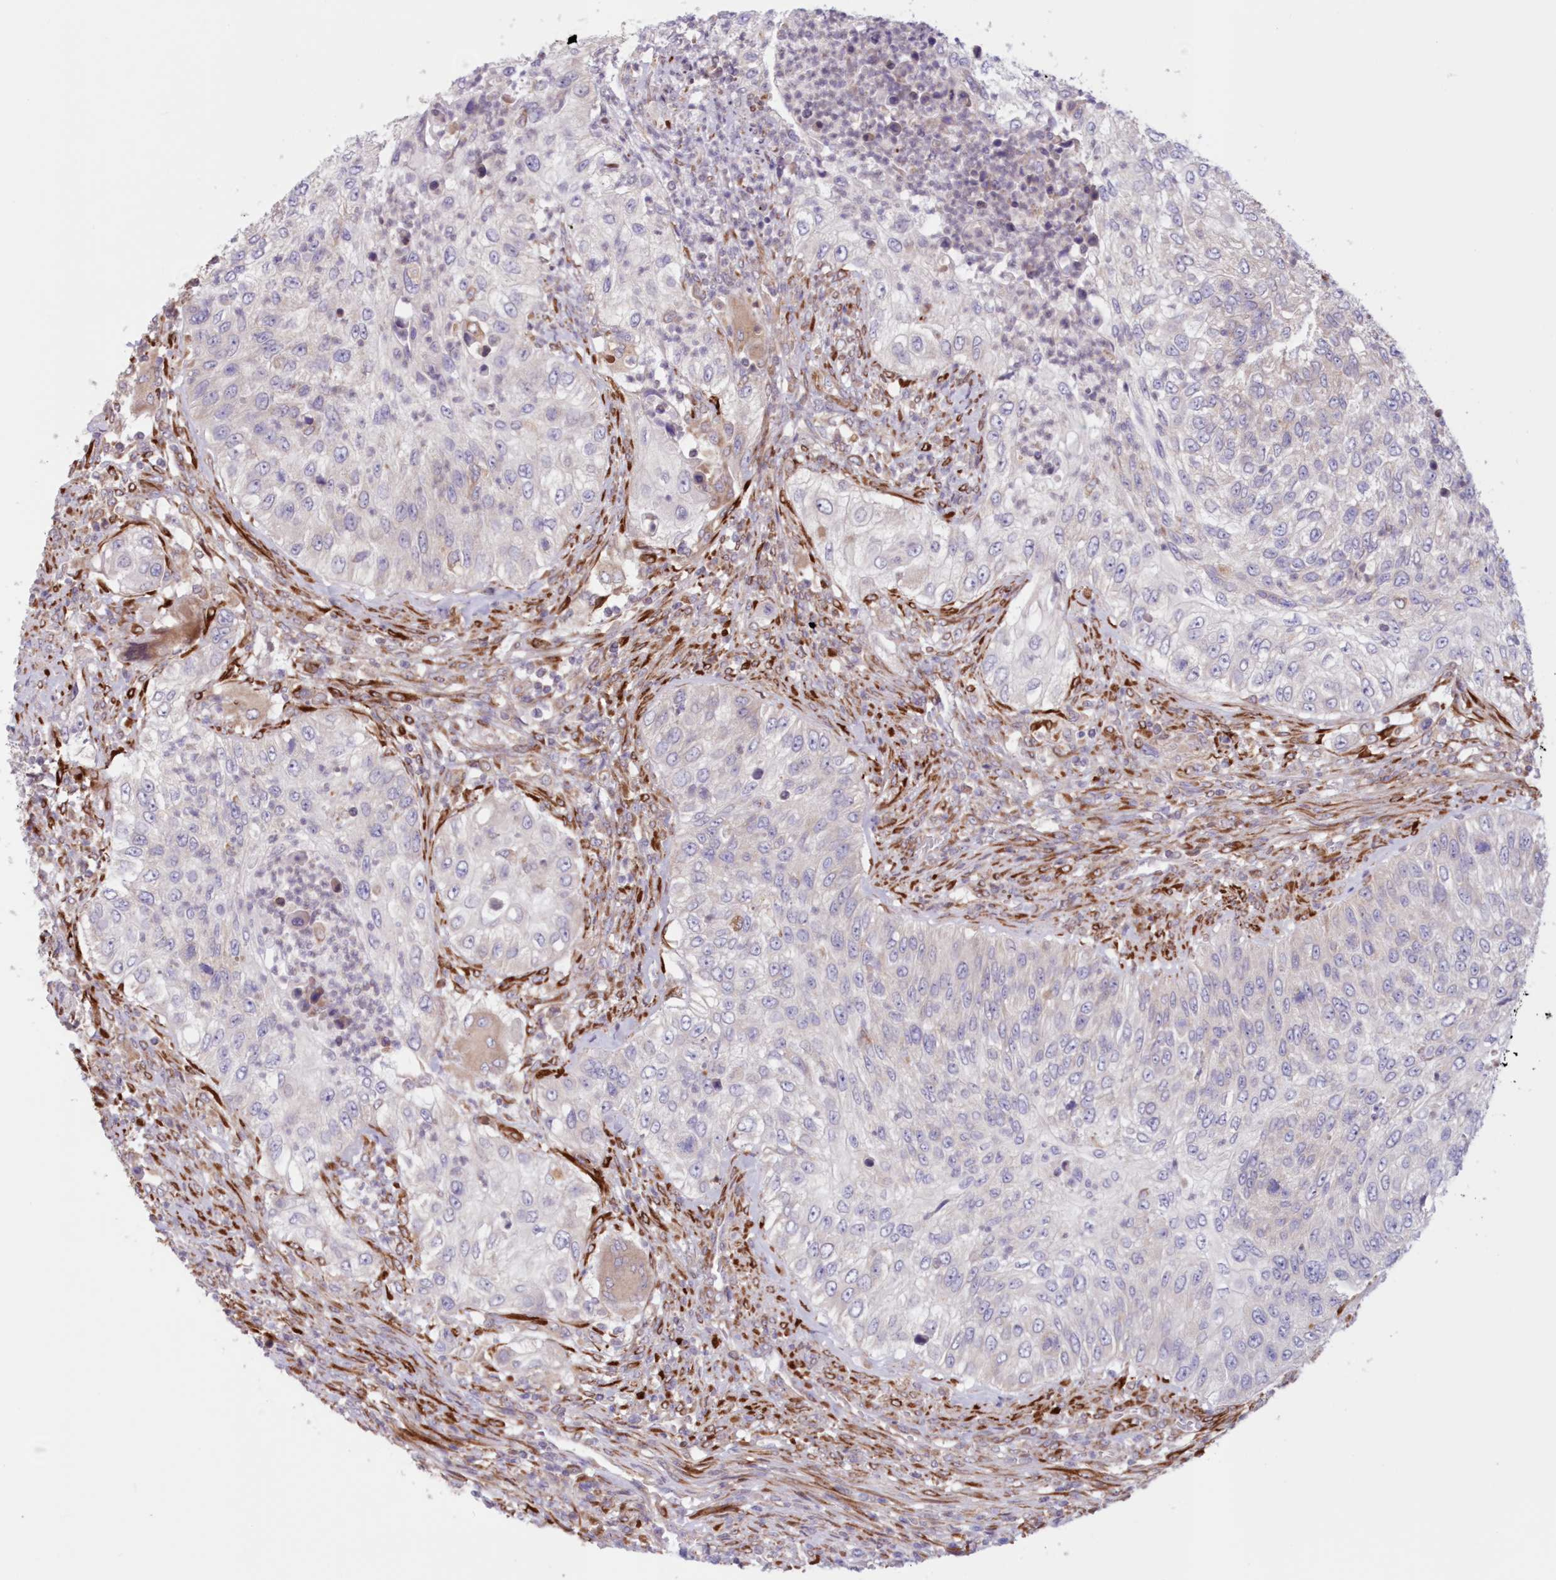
{"staining": {"intensity": "negative", "quantity": "none", "location": "none"}, "tissue": "urothelial cancer", "cell_type": "Tumor cells", "image_type": "cancer", "snomed": [{"axis": "morphology", "description": "Urothelial carcinoma, High grade"}, {"axis": "topography", "description": "Urinary bladder"}], "caption": "Photomicrograph shows no significant protein positivity in tumor cells of urothelial cancer.", "gene": "PCYOX1L", "patient": {"sex": "female", "age": 60}}